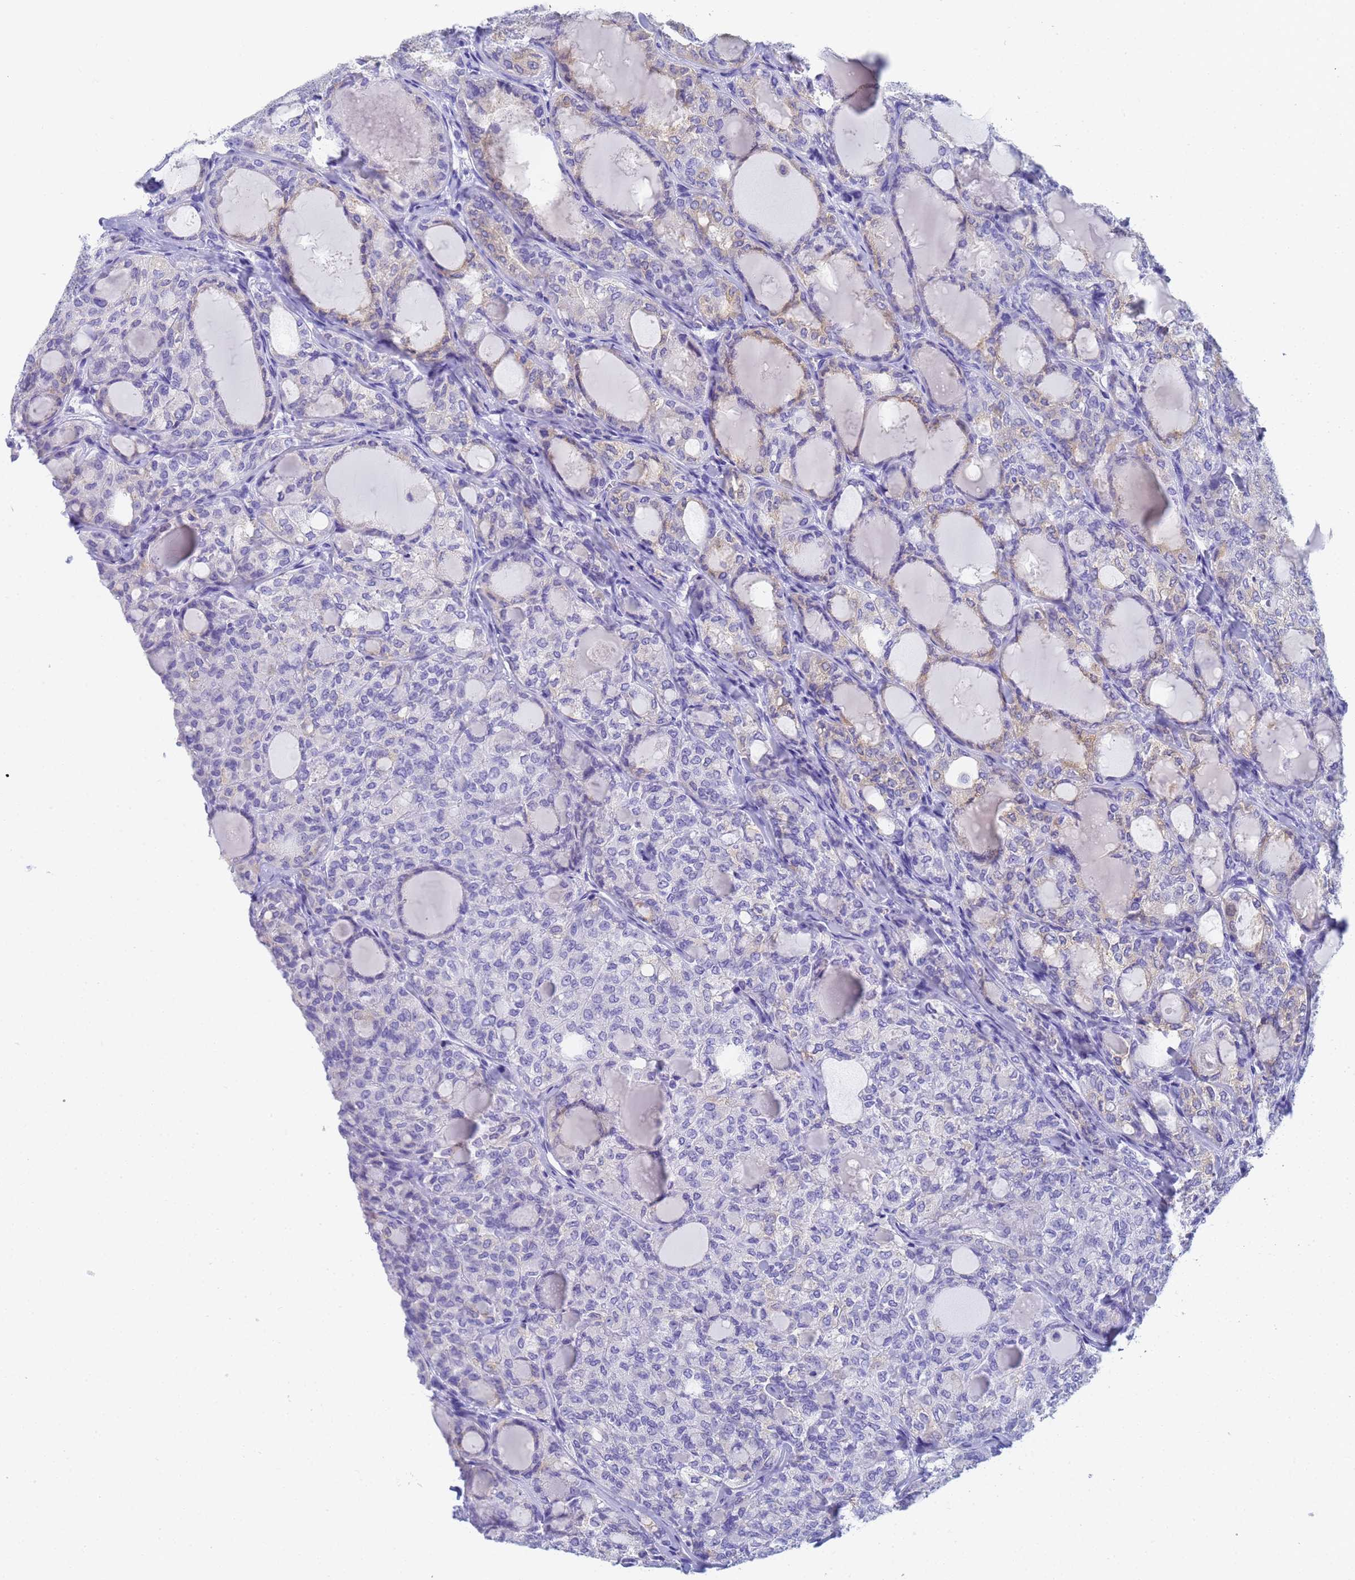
{"staining": {"intensity": "weak", "quantity": "<25%", "location": "cytoplasmic/membranous"}, "tissue": "thyroid cancer", "cell_type": "Tumor cells", "image_type": "cancer", "snomed": [{"axis": "morphology", "description": "Follicular adenoma carcinoma, NOS"}, {"axis": "topography", "description": "Thyroid gland"}], "caption": "Image shows no significant protein expression in tumor cells of thyroid follicular adenoma carcinoma.", "gene": "STATH", "patient": {"sex": "male", "age": 75}}